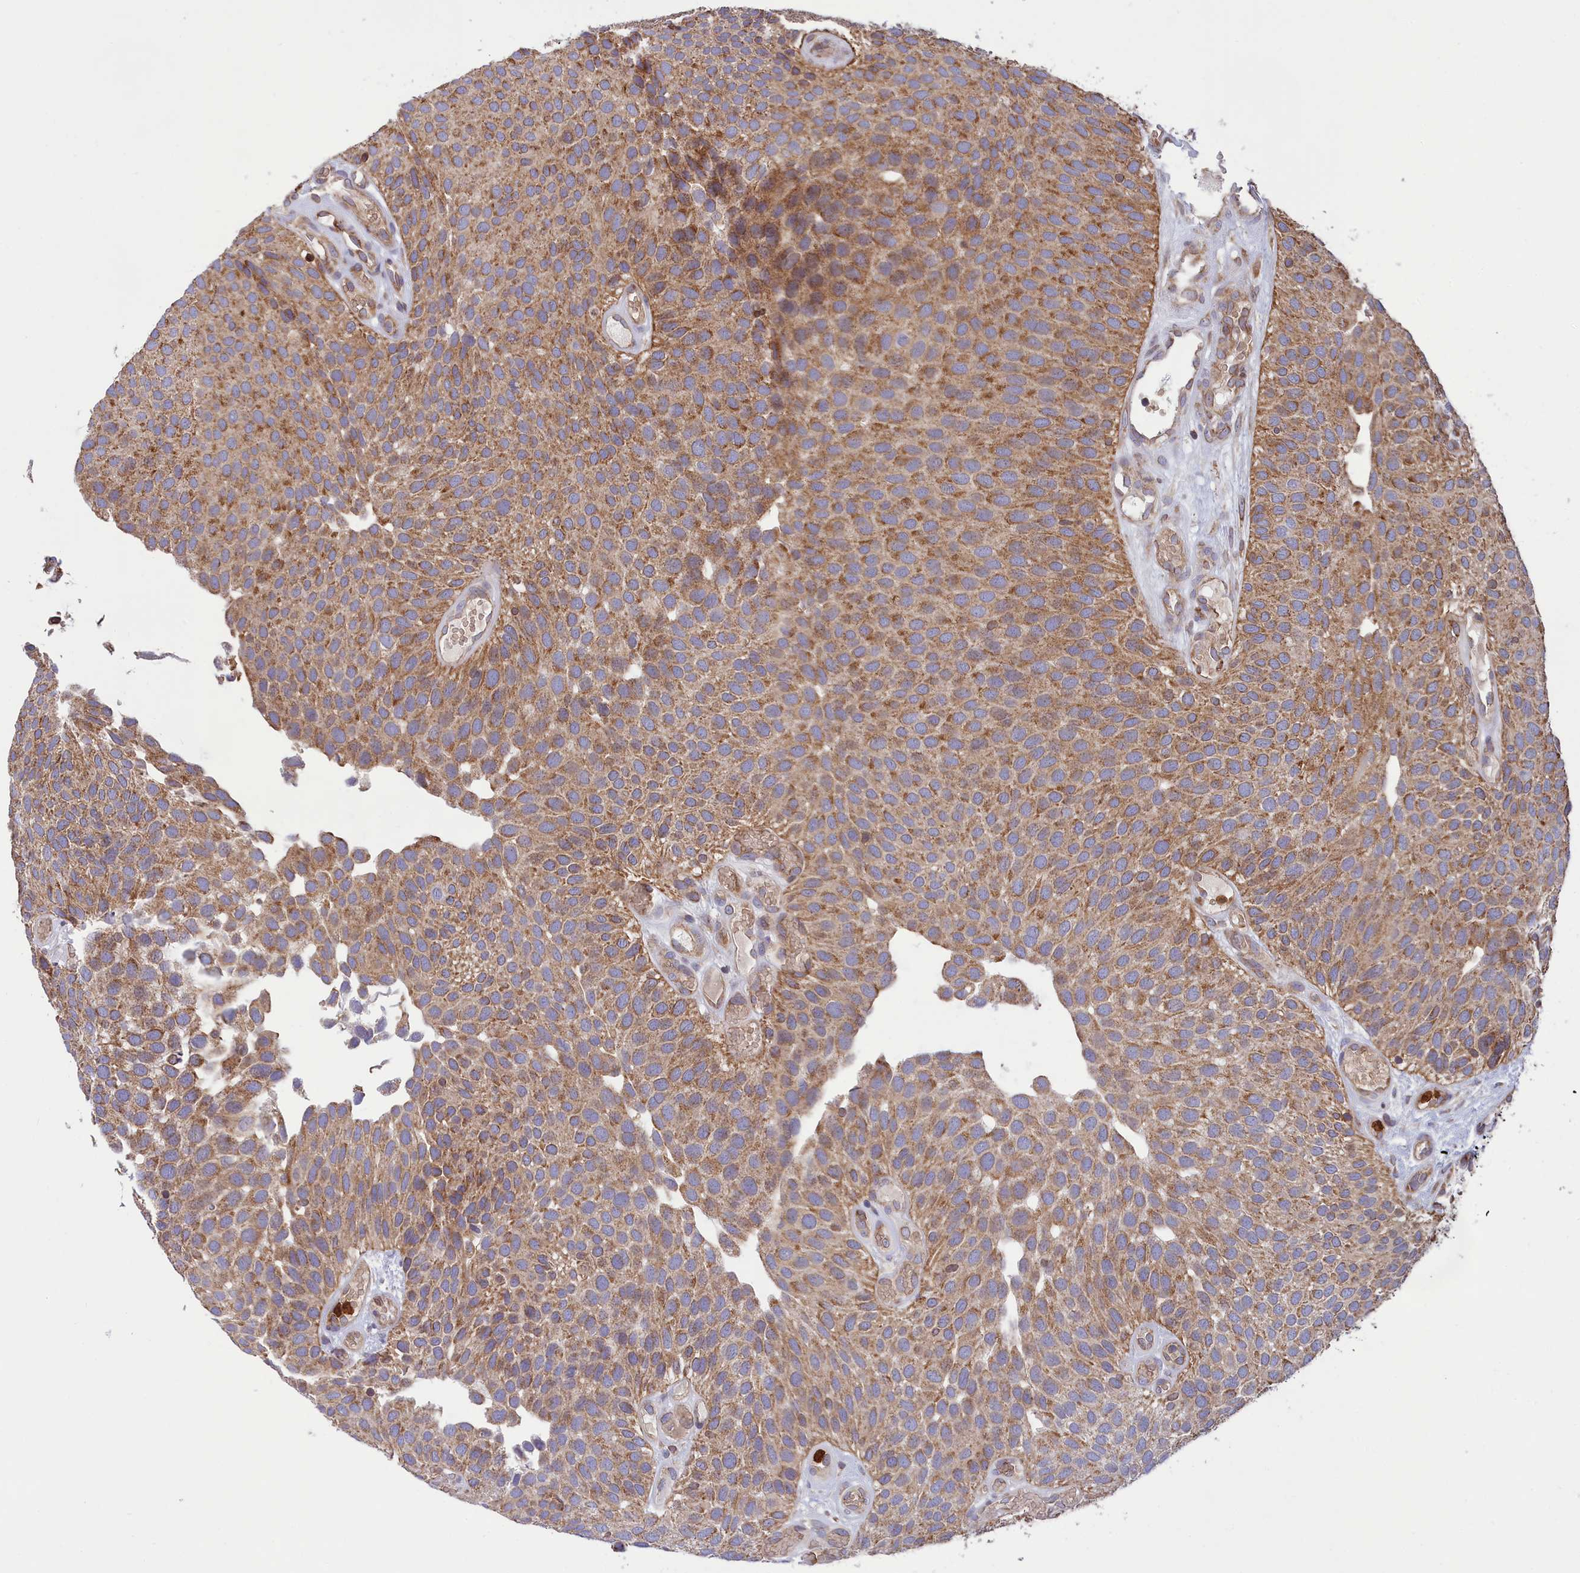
{"staining": {"intensity": "moderate", "quantity": ">75%", "location": "cytoplasmic/membranous"}, "tissue": "urothelial cancer", "cell_type": "Tumor cells", "image_type": "cancer", "snomed": [{"axis": "morphology", "description": "Urothelial carcinoma, Low grade"}, {"axis": "topography", "description": "Urinary bladder"}], "caption": "The micrograph demonstrates a brown stain indicating the presence of a protein in the cytoplasmic/membranous of tumor cells in urothelial cancer. (Brightfield microscopy of DAB IHC at high magnification).", "gene": "PKHD1L1", "patient": {"sex": "male", "age": 89}}